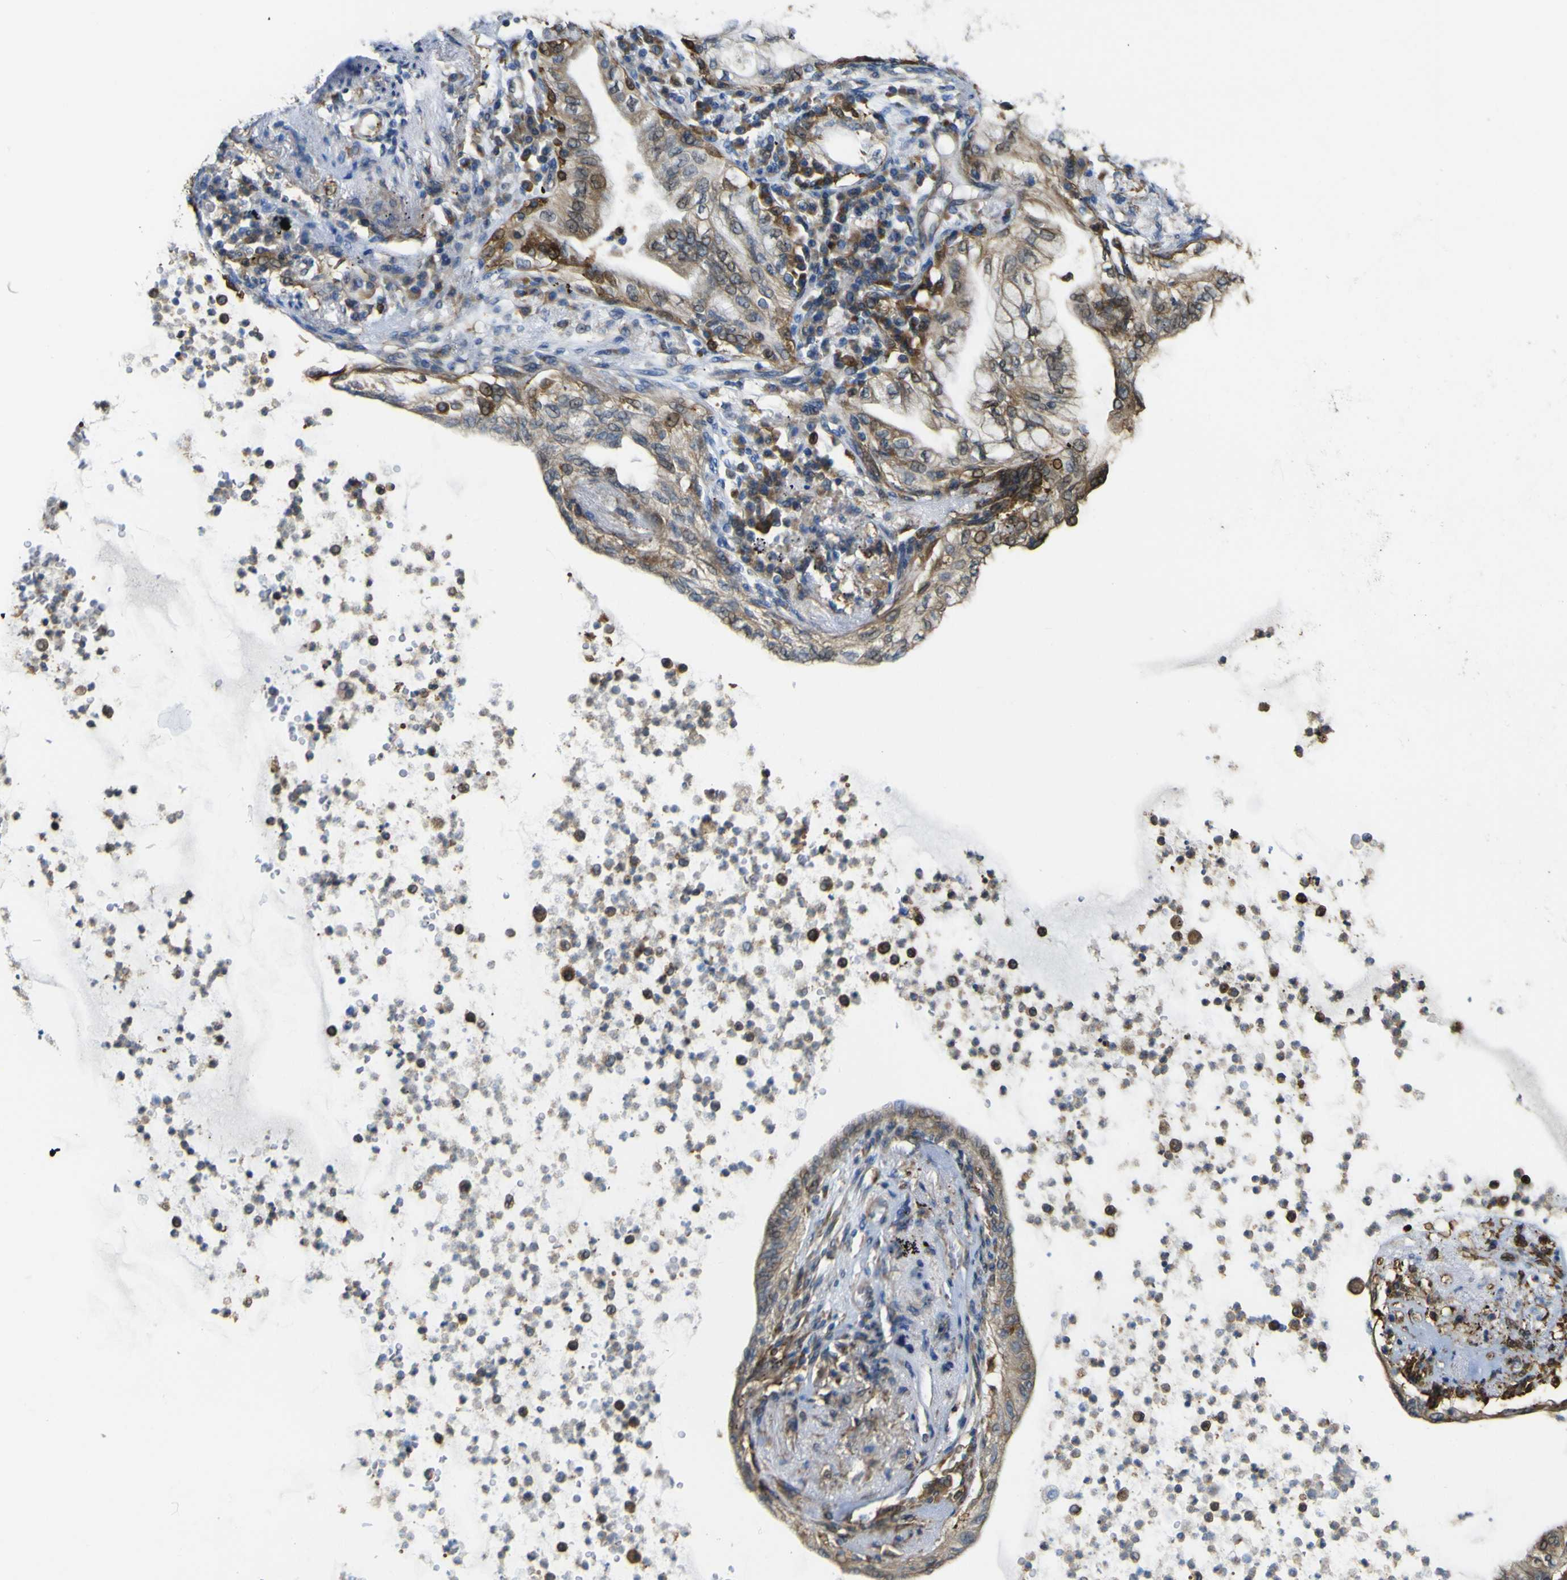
{"staining": {"intensity": "moderate", "quantity": "<25%", "location": "cytoplasmic/membranous,nuclear"}, "tissue": "lung cancer", "cell_type": "Tumor cells", "image_type": "cancer", "snomed": [{"axis": "morphology", "description": "Normal tissue, NOS"}, {"axis": "morphology", "description": "Adenocarcinoma, NOS"}, {"axis": "topography", "description": "Bronchus"}, {"axis": "topography", "description": "Lung"}], "caption": "Protein expression analysis of human lung cancer (adenocarcinoma) reveals moderate cytoplasmic/membranous and nuclear staining in about <25% of tumor cells. (Brightfield microscopy of DAB IHC at high magnification).", "gene": "ABHD3", "patient": {"sex": "female", "age": 70}}